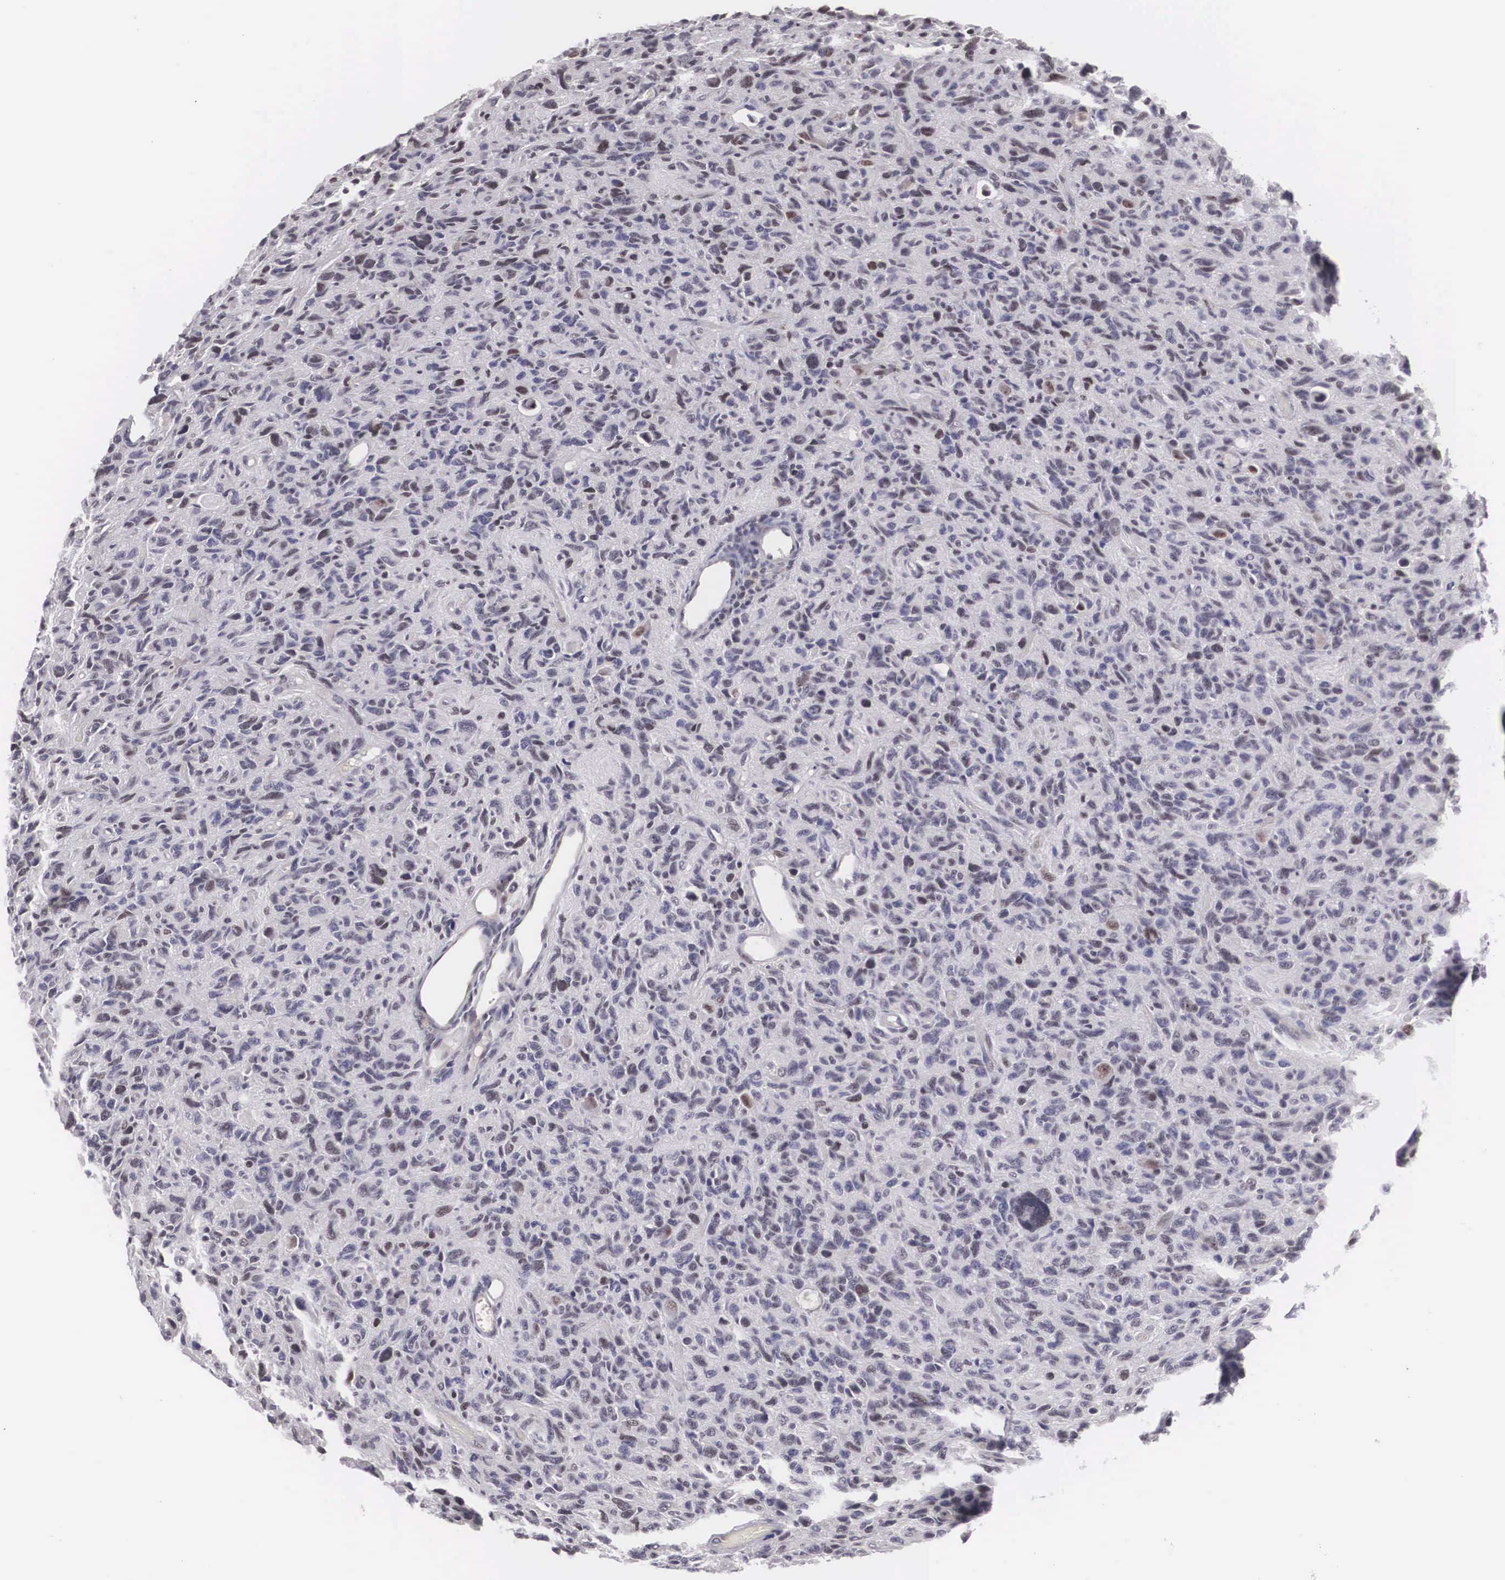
{"staining": {"intensity": "negative", "quantity": "none", "location": "none"}, "tissue": "glioma", "cell_type": "Tumor cells", "image_type": "cancer", "snomed": [{"axis": "morphology", "description": "Glioma, malignant, High grade"}, {"axis": "topography", "description": "Brain"}], "caption": "This is a histopathology image of immunohistochemistry (IHC) staining of glioma, which shows no staining in tumor cells. The staining was performed using DAB (3,3'-diaminobenzidine) to visualize the protein expression in brown, while the nuclei were stained in blue with hematoxylin (Magnification: 20x).", "gene": "MORC2", "patient": {"sex": "female", "age": 60}}